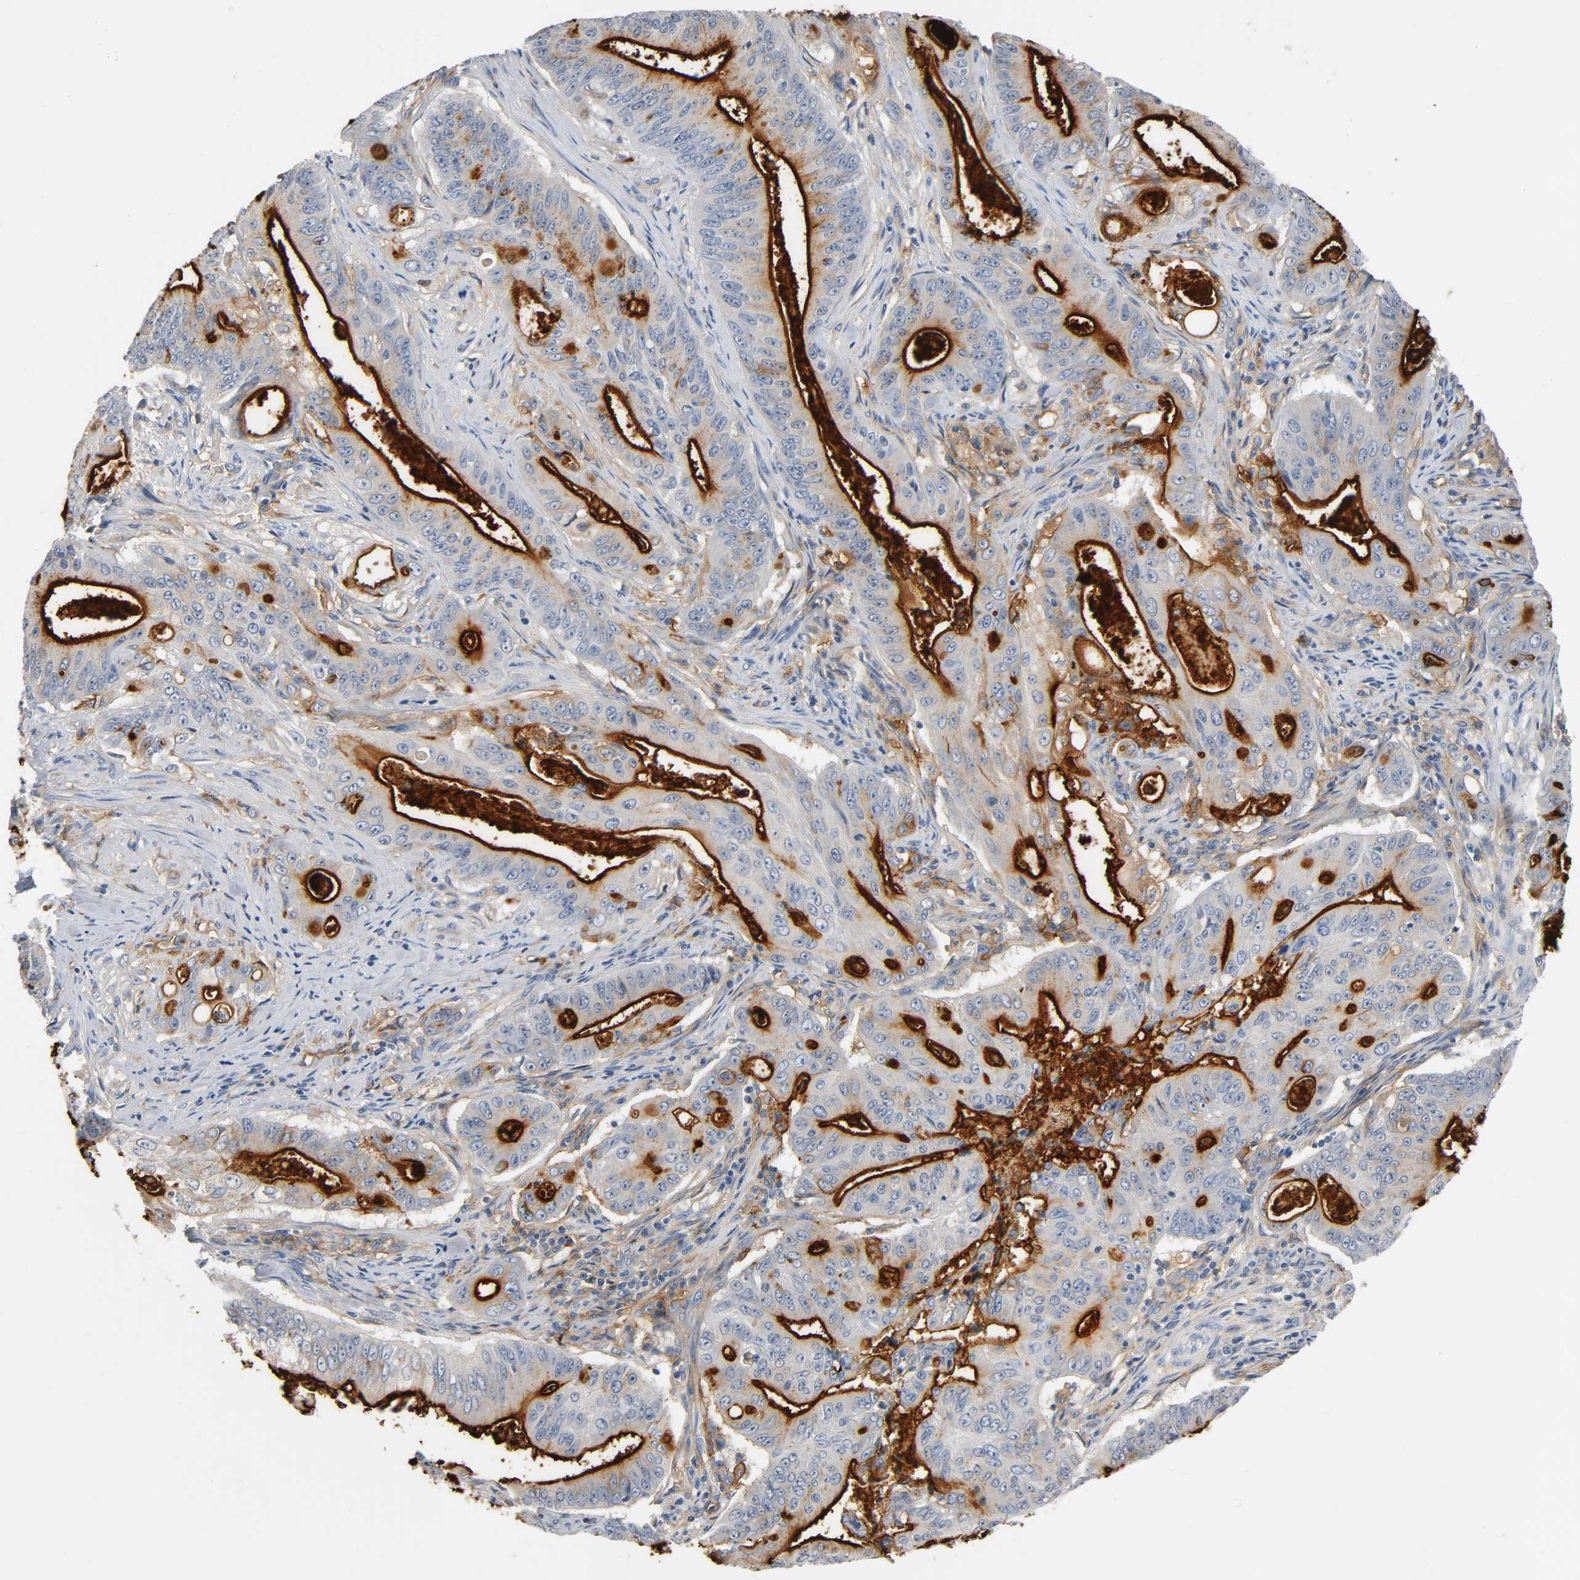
{"staining": {"intensity": "strong", "quantity": "25%-75%", "location": "cytoplasmic/membranous"}, "tissue": "pancreatic cancer", "cell_type": "Tumor cells", "image_type": "cancer", "snomed": [{"axis": "morphology", "description": "Normal tissue, NOS"}, {"axis": "topography", "description": "Lymph node"}], "caption": "Pancreatic cancer tissue displays strong cytoplasmic/membranous staining in approximately 25%-75% of tumor cells", "gene": "ANPEP", "patient": {"sex": "male", "age": 62}}